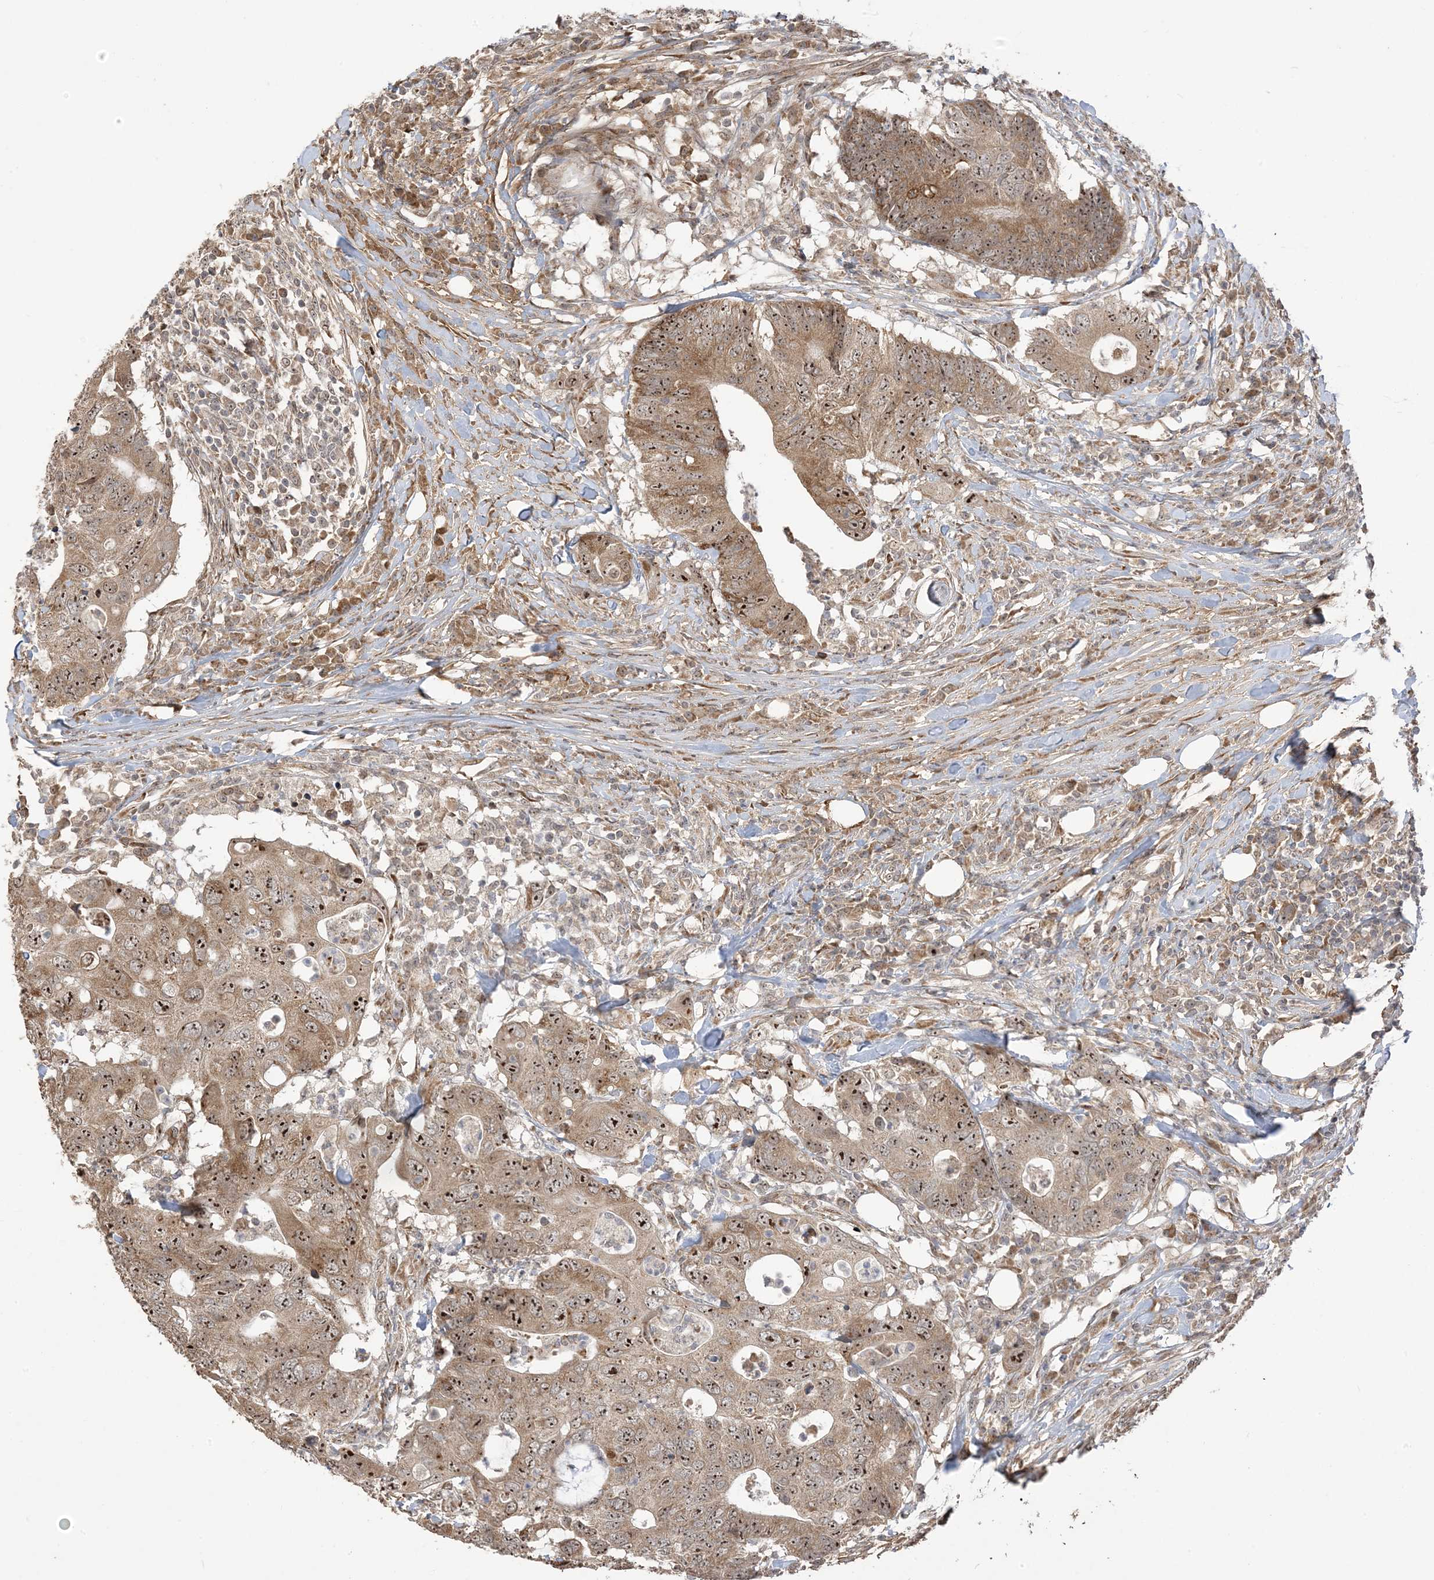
{"staining": {"intensity": "moderate", "quantity": ">75%", "location": "cytoplasmic/membranous,nuclear"}, "tissue": "colorectal cancer", "cell_type": "Tumor cells", "image_type": "cancer", "snomed": [{"axis": "morphology", "description": "Adenocarcinoma, NOS"}, {"axis": "topography", "description": "Colon"}], "caption": "Moderate cytoplasmic/membranous and nuclear positivity is appreciated in approximately >75% of tumor cells in adenocarcinoma (colorectal).", "gene": "ECM2", "patient": {"sex": "male", "age": 71}}